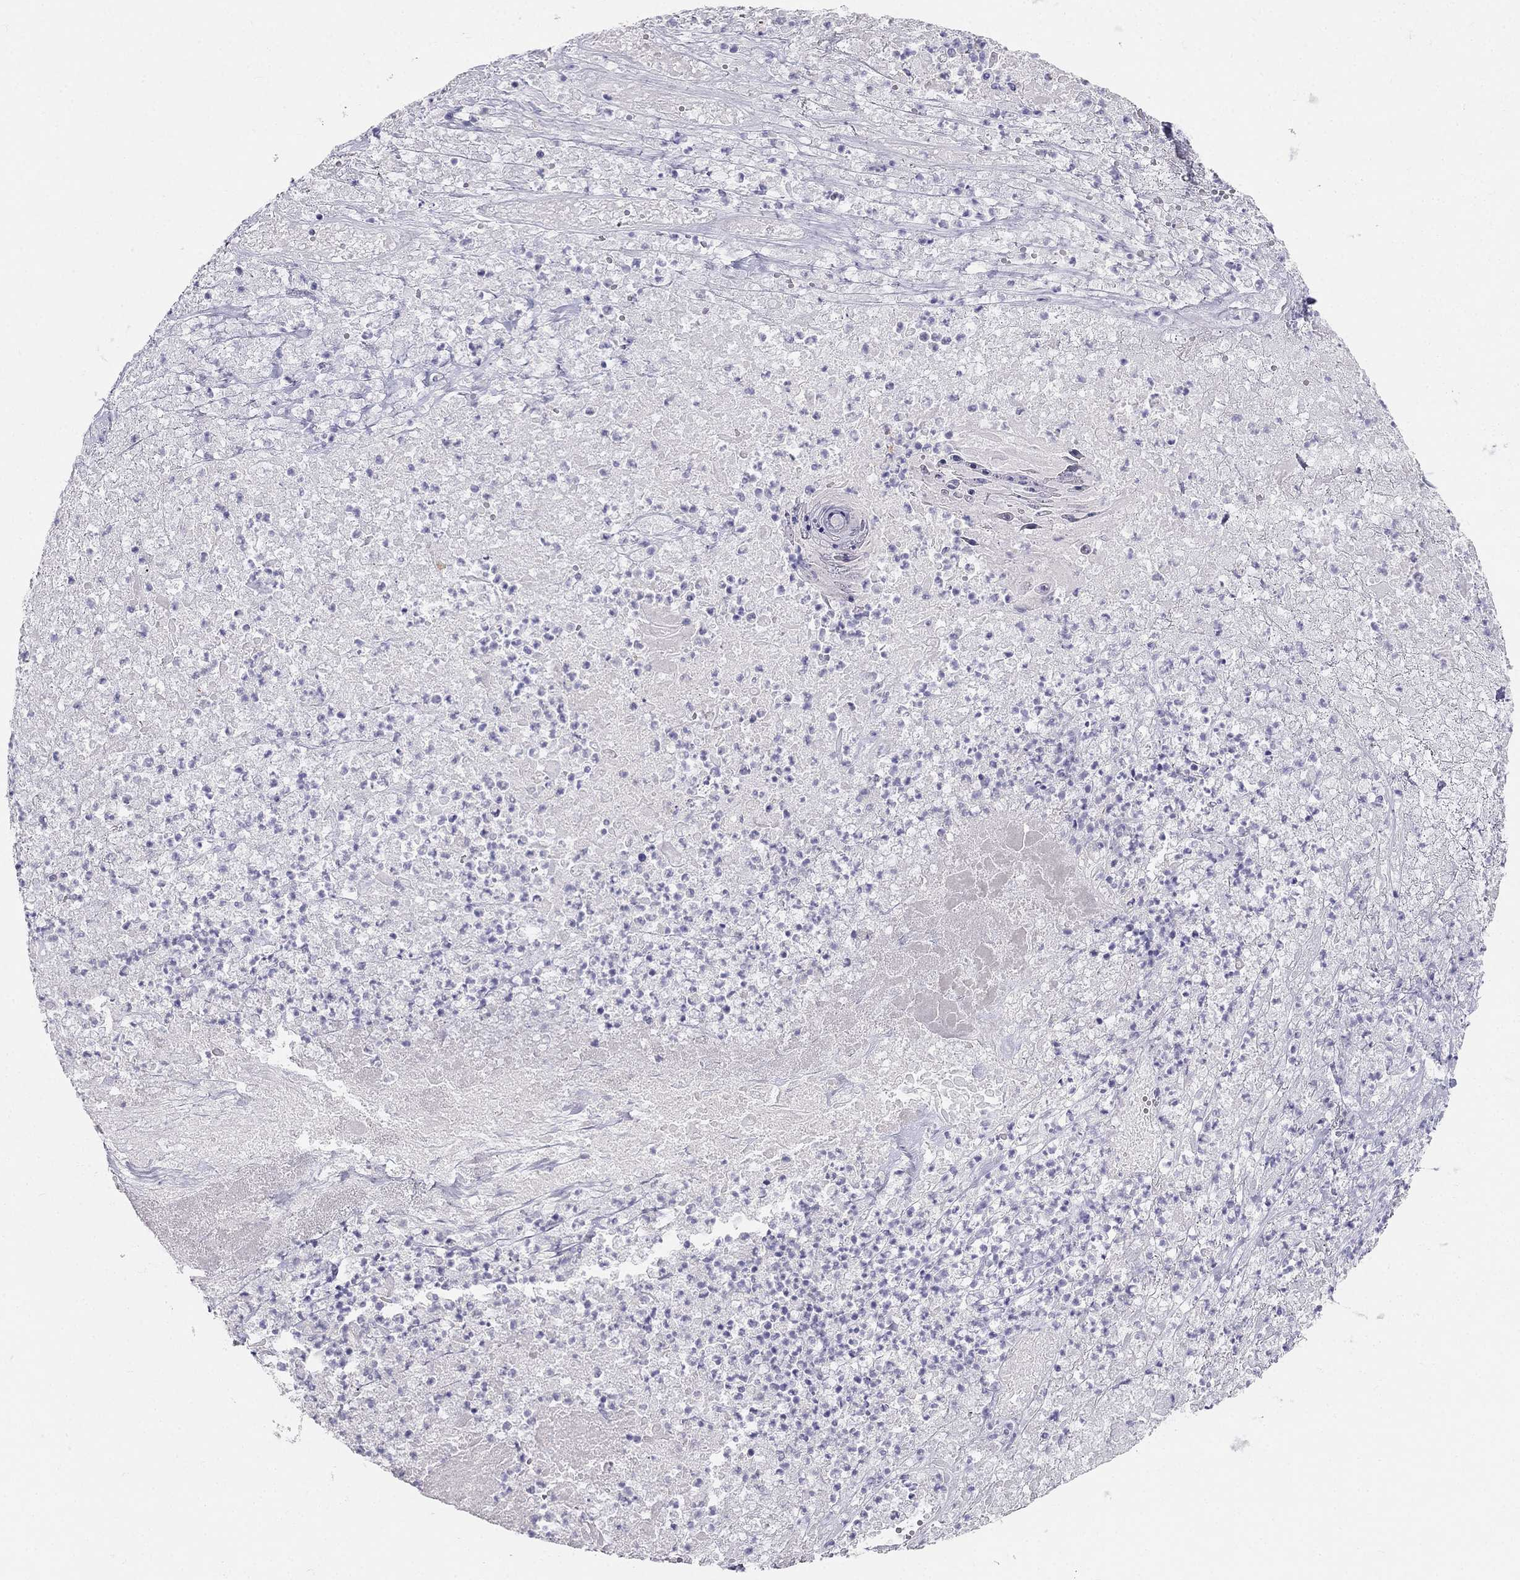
{"staining": {"intensity": "negative", "quantity": "none", "location": "none"}, "tissue": "lung cancer", "cell_type": "Tumor cells", "image_type": "cancer", "snomed": [{"axis": "morphology", "description": "Squamous cell carcinoma, NOS"}, {"axis": "topography", "description": "Lung"}], "caption": "Tumor cells are negative for brown protein staining in lung squamous cell carcinoma.", "gene": "RFLNA", "patient": {"sex": "male", "age": 64}}